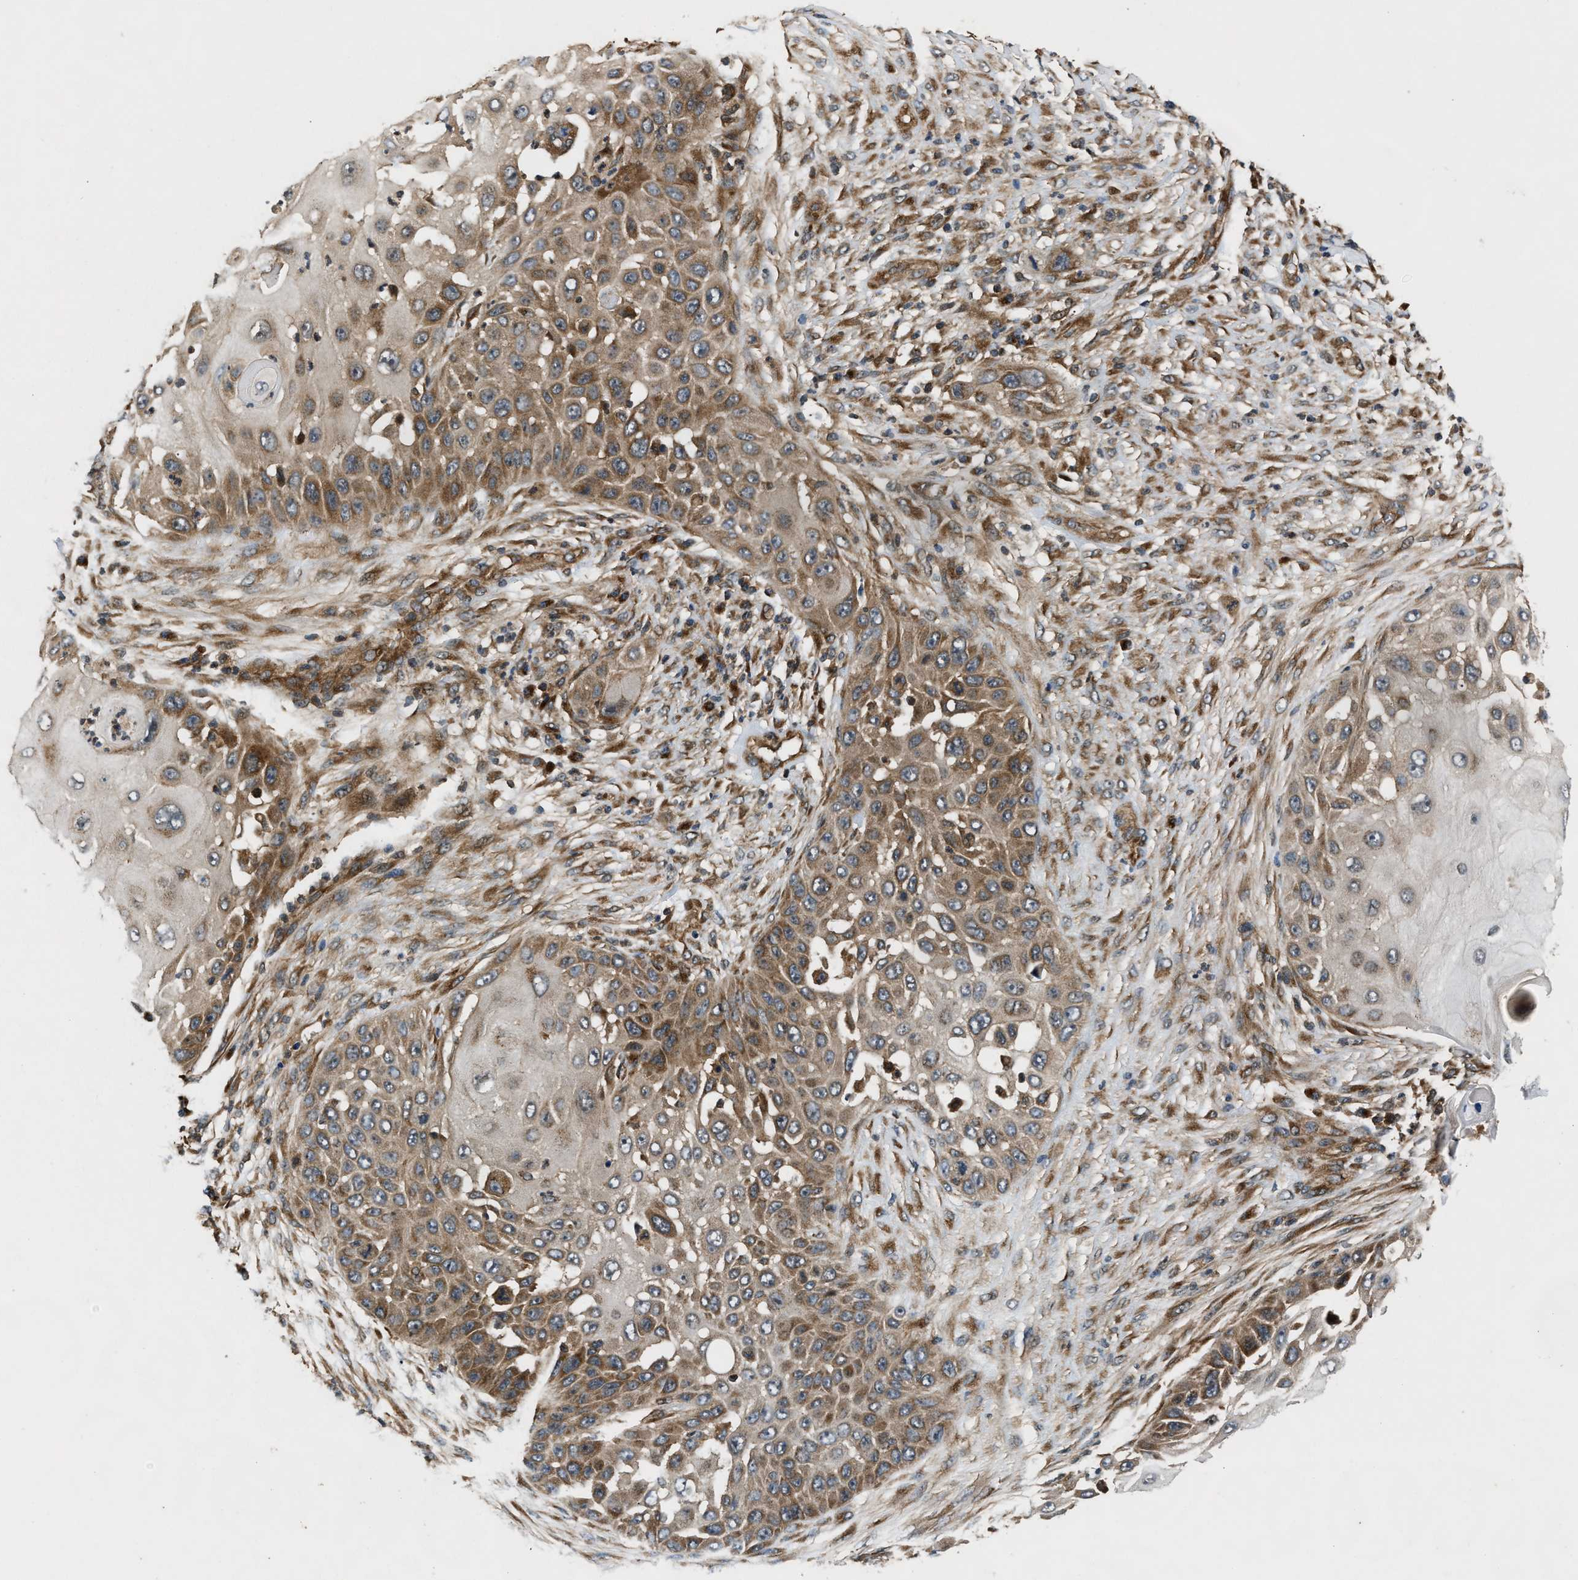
{"staining": {"intensity": "moderate", "quantity": ">75%", "location": "cytoplasmic/membranous"}, "tissue": "skin cancer", "cell_type": "Tumor cells", "image_type": "cancer", "snomed": [{"axis": "morphology", "description": "Squamous cell carcinoma, NOS"}, {"axis": "topography", "description": "Skin"}], "caption": "Immunohistochemistry (IHC) of human squamous cell carcinoma (skin) exhibits medium levels of moderate cytoplasmic/membranous staining in about >75% of tumor cells.", "gene": "PNPLA8", "patient": {"sex": "female", "age": 44}}